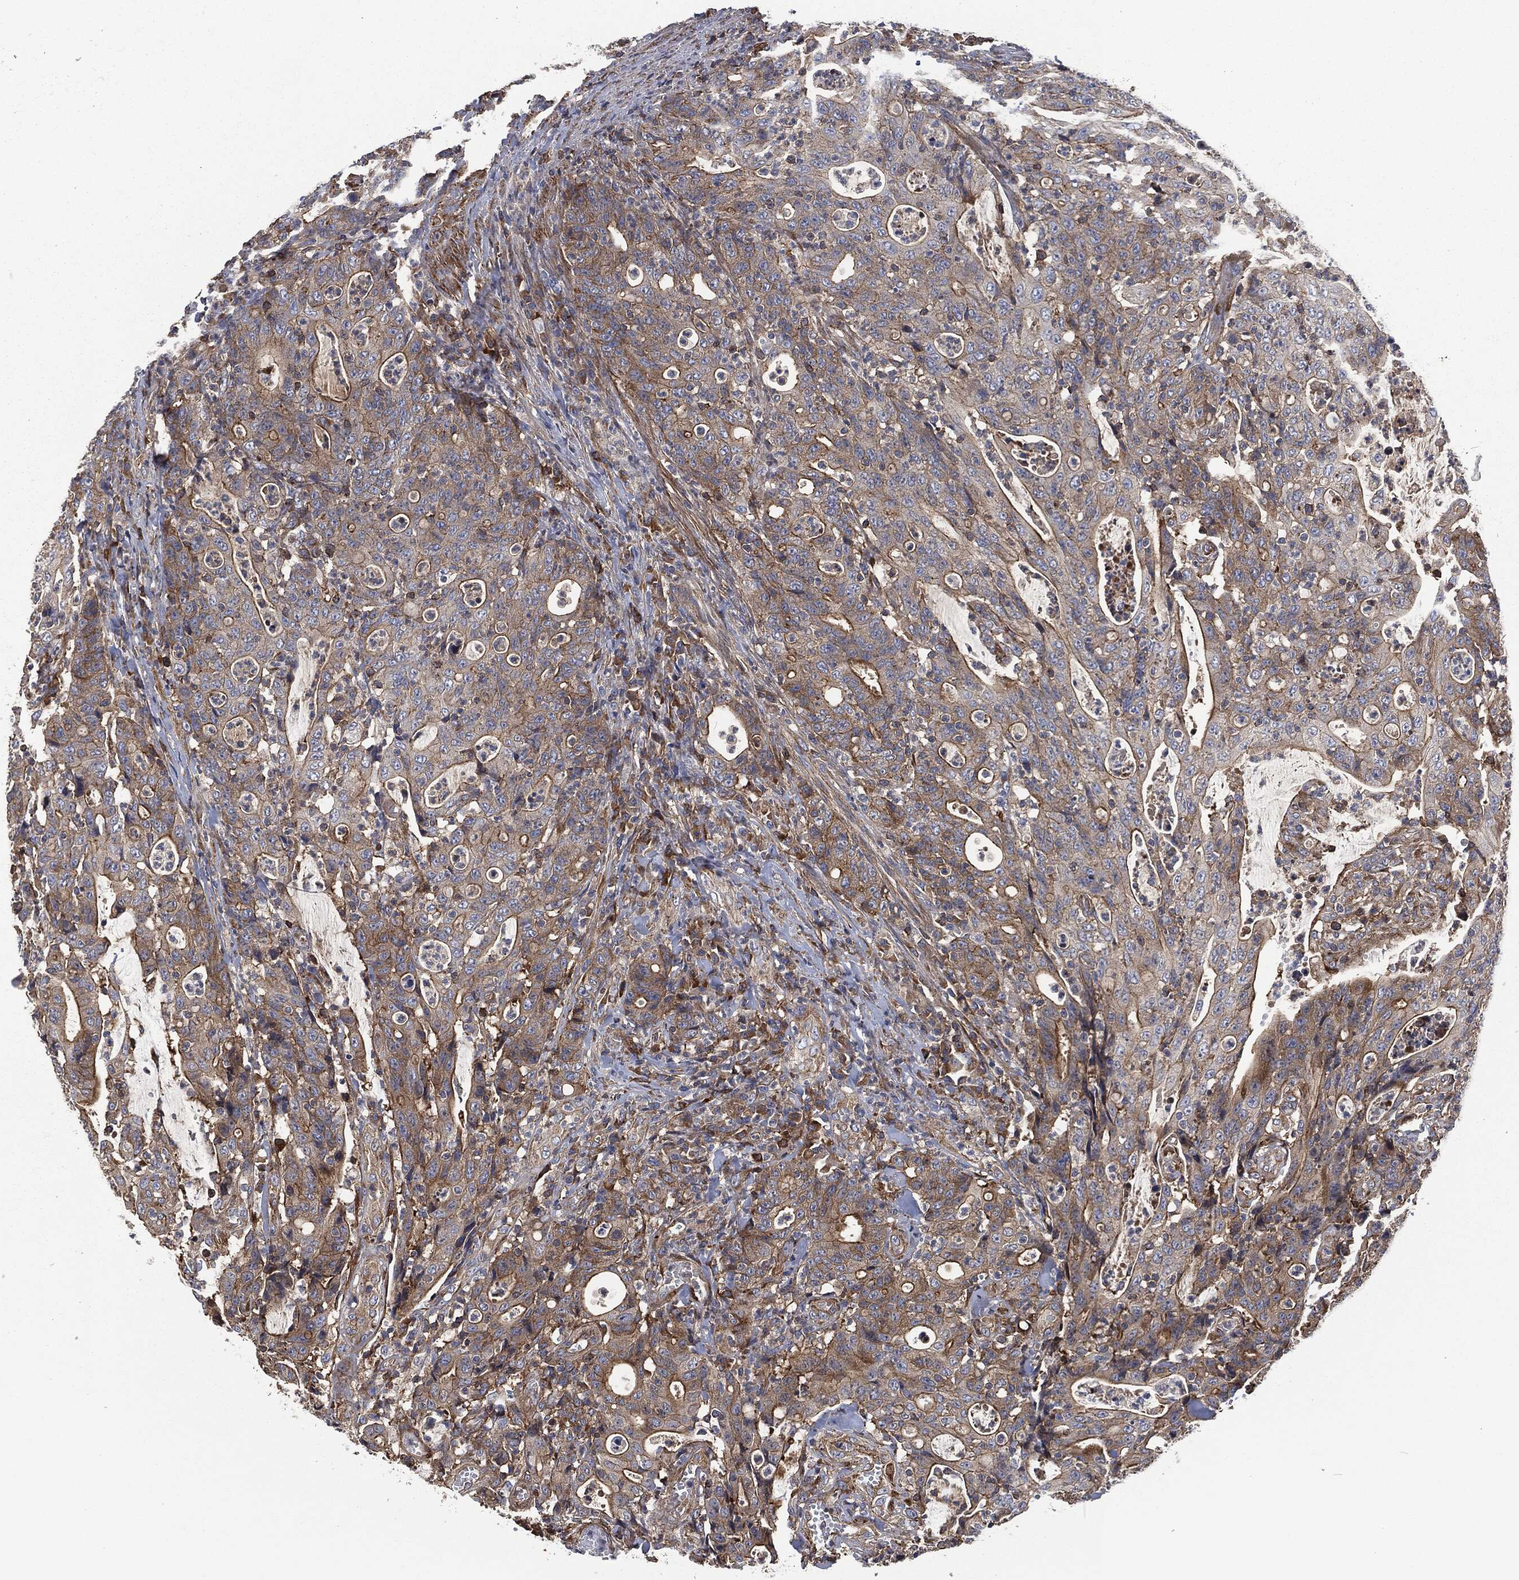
{"staining": {"intensity": "strong", "quantity": "<25%", "location": "cytoplasmic/membranous"}, "tissue": "colorectal cancer", "cell_type": "Tumor cells", "image_type": "cancer", "snomed": [{"axis": "morphology", "description": "Adenocarcinoma, NOS"}, {"axis": "topography", "description": "Colon"}], "caption": "A brown stain highlights strong cytoplasmic/membranous positivity of a protein in colorectal adenocarcinoma tumor cells.", "gene": "LGALS9", "patient": {"sex": "male", "age": 70}}